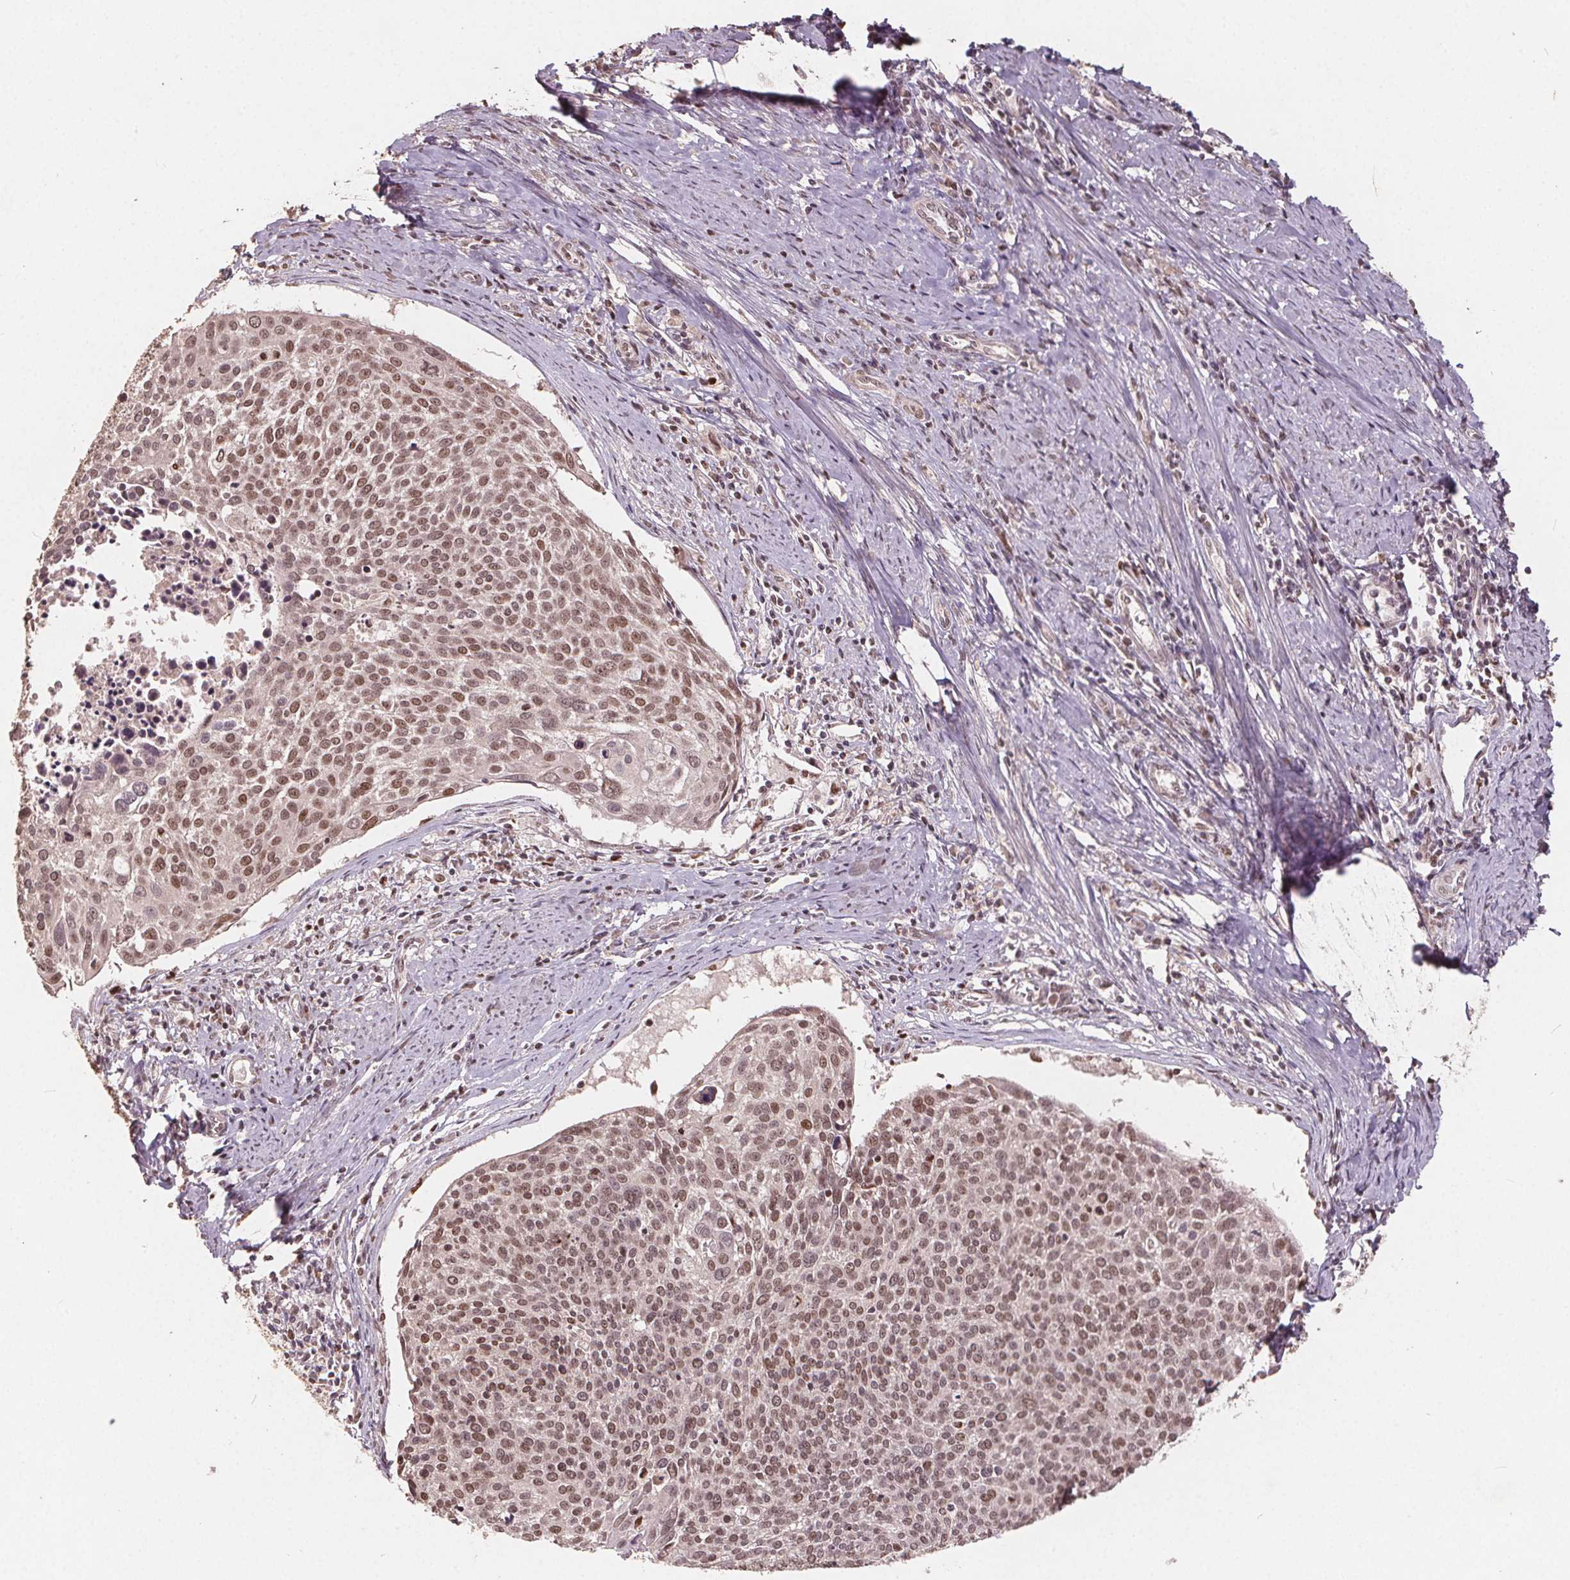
{"staining": {"intensity": "weak", "quantity": ">75%", "location": "nuclear"}, "tissue": "cervical cancer", "cell_type": "Tumor cells", "image_type": "cancer", "snomed": [{"axis": "morphology", "description": "Squamous cell carcinoma, NOS"}, {"axis": "topography", "description": "Cervix"}], "caption": "Human cervical squamous cell carcinoma stained with a brown dye displays weak nuclear positive expression in about >75% of tumor cells.", "gene": "DNMT3B", "patient": {"sex": "female", "age": 39}}